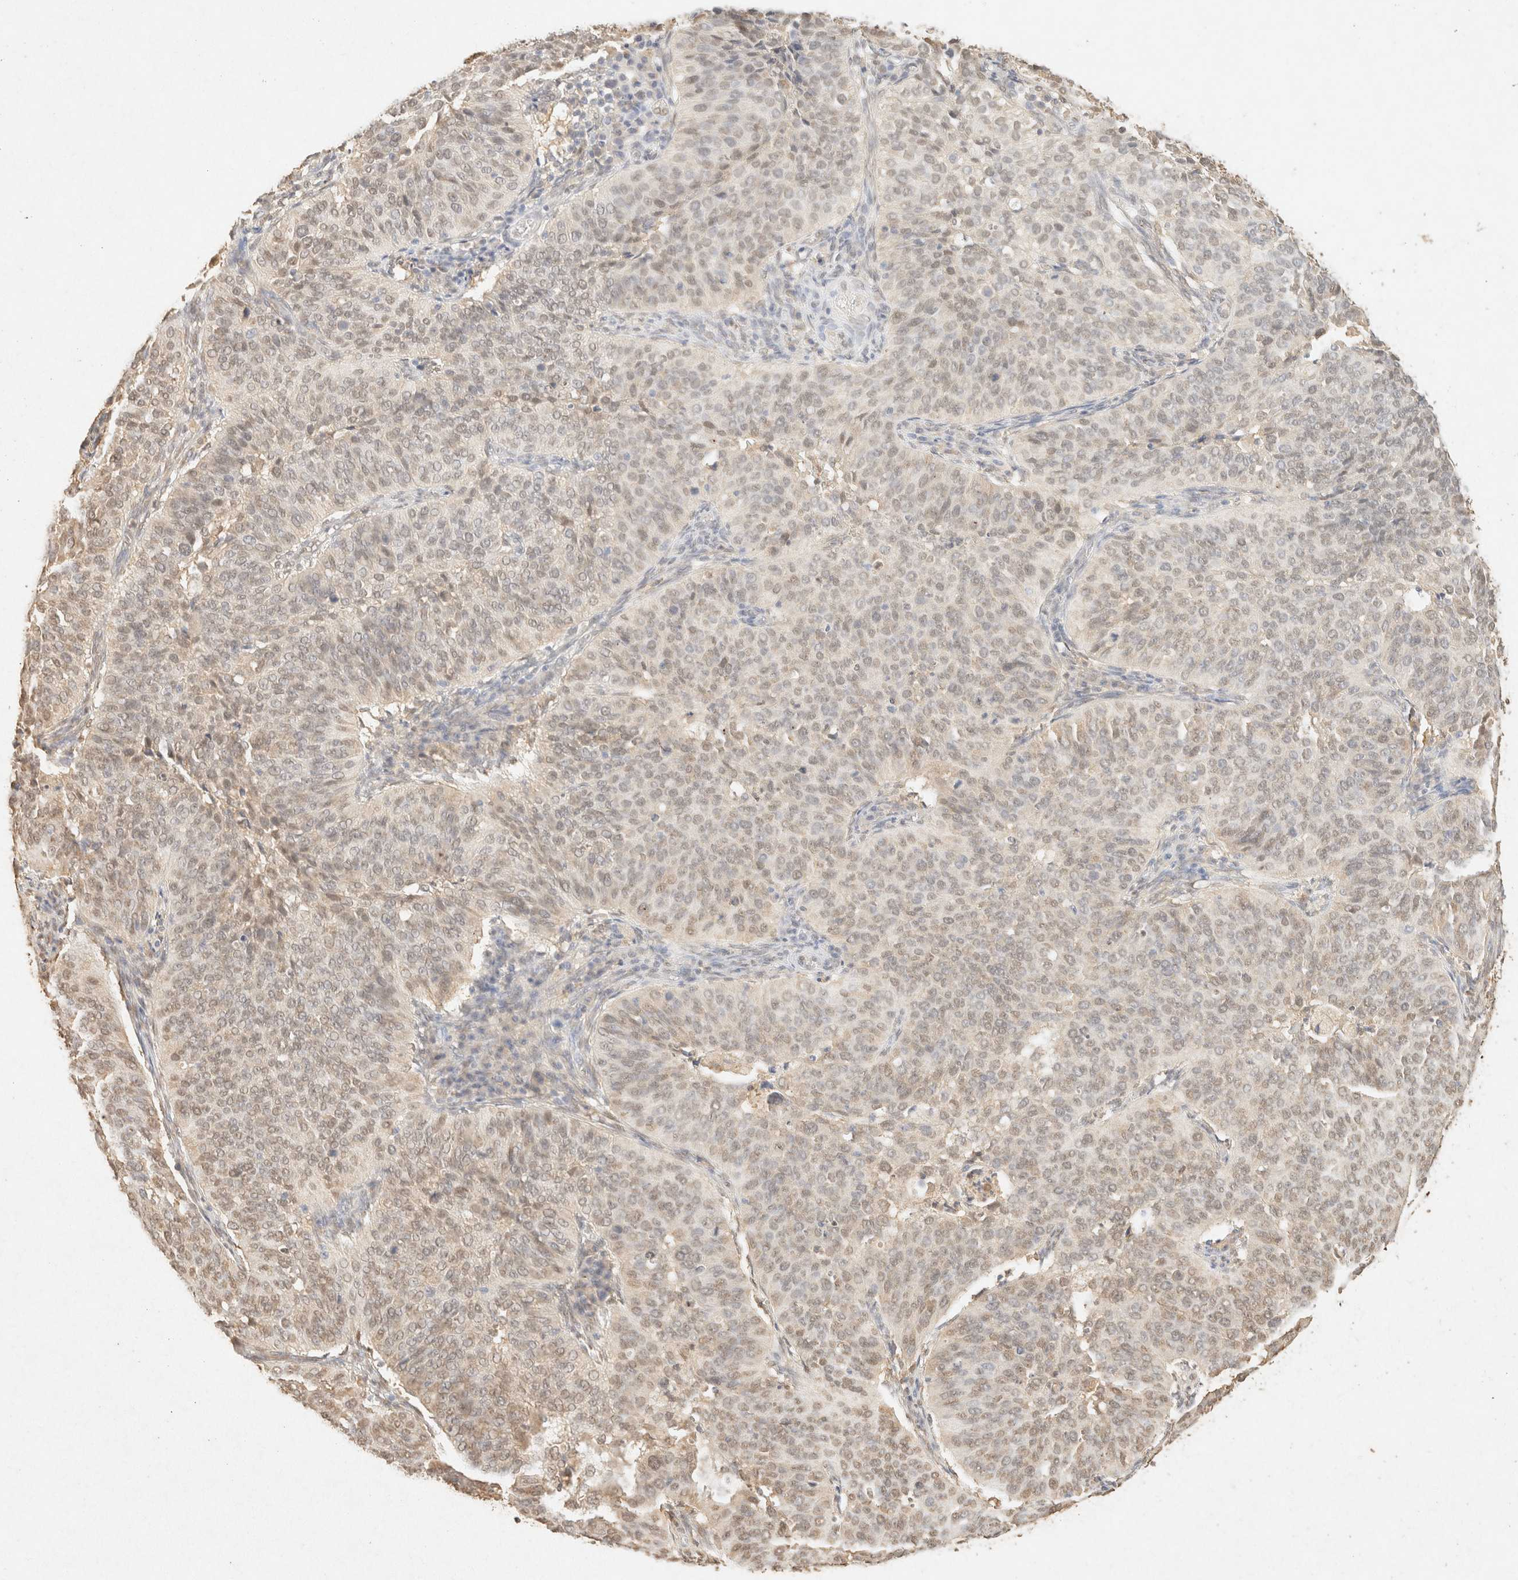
{"staining": {"intensity": "weak", "quantity": "25%-75%", "location": "nuclear"}, "tissue": "cervical cancer", "cell_type": "Tumor cells", "image_type": "cancer", "snomed": [{"axis": "morphology", "description": "Normal tissue, NOS"}, {"axis": "morphology", "description": "Squamous cell carcinoma, NOS"}, {"axis": "topography", "description": "Cervix"}], "caption": "High-magnification brightfield microscopy of cervical cancer stained with DAB (brown) and counterstained with hematoxylin (blue). tumor cells exhibit weak nuclear positivity is present in about25%-75% of cells. The staining was performed using DAB to visualize the protein expression in brown, while the nuclei were stained in blue with hematoxylin (Magnification: 20x).", "gene": "S100A13", "patient": {"sex": "female", "age": 39}}